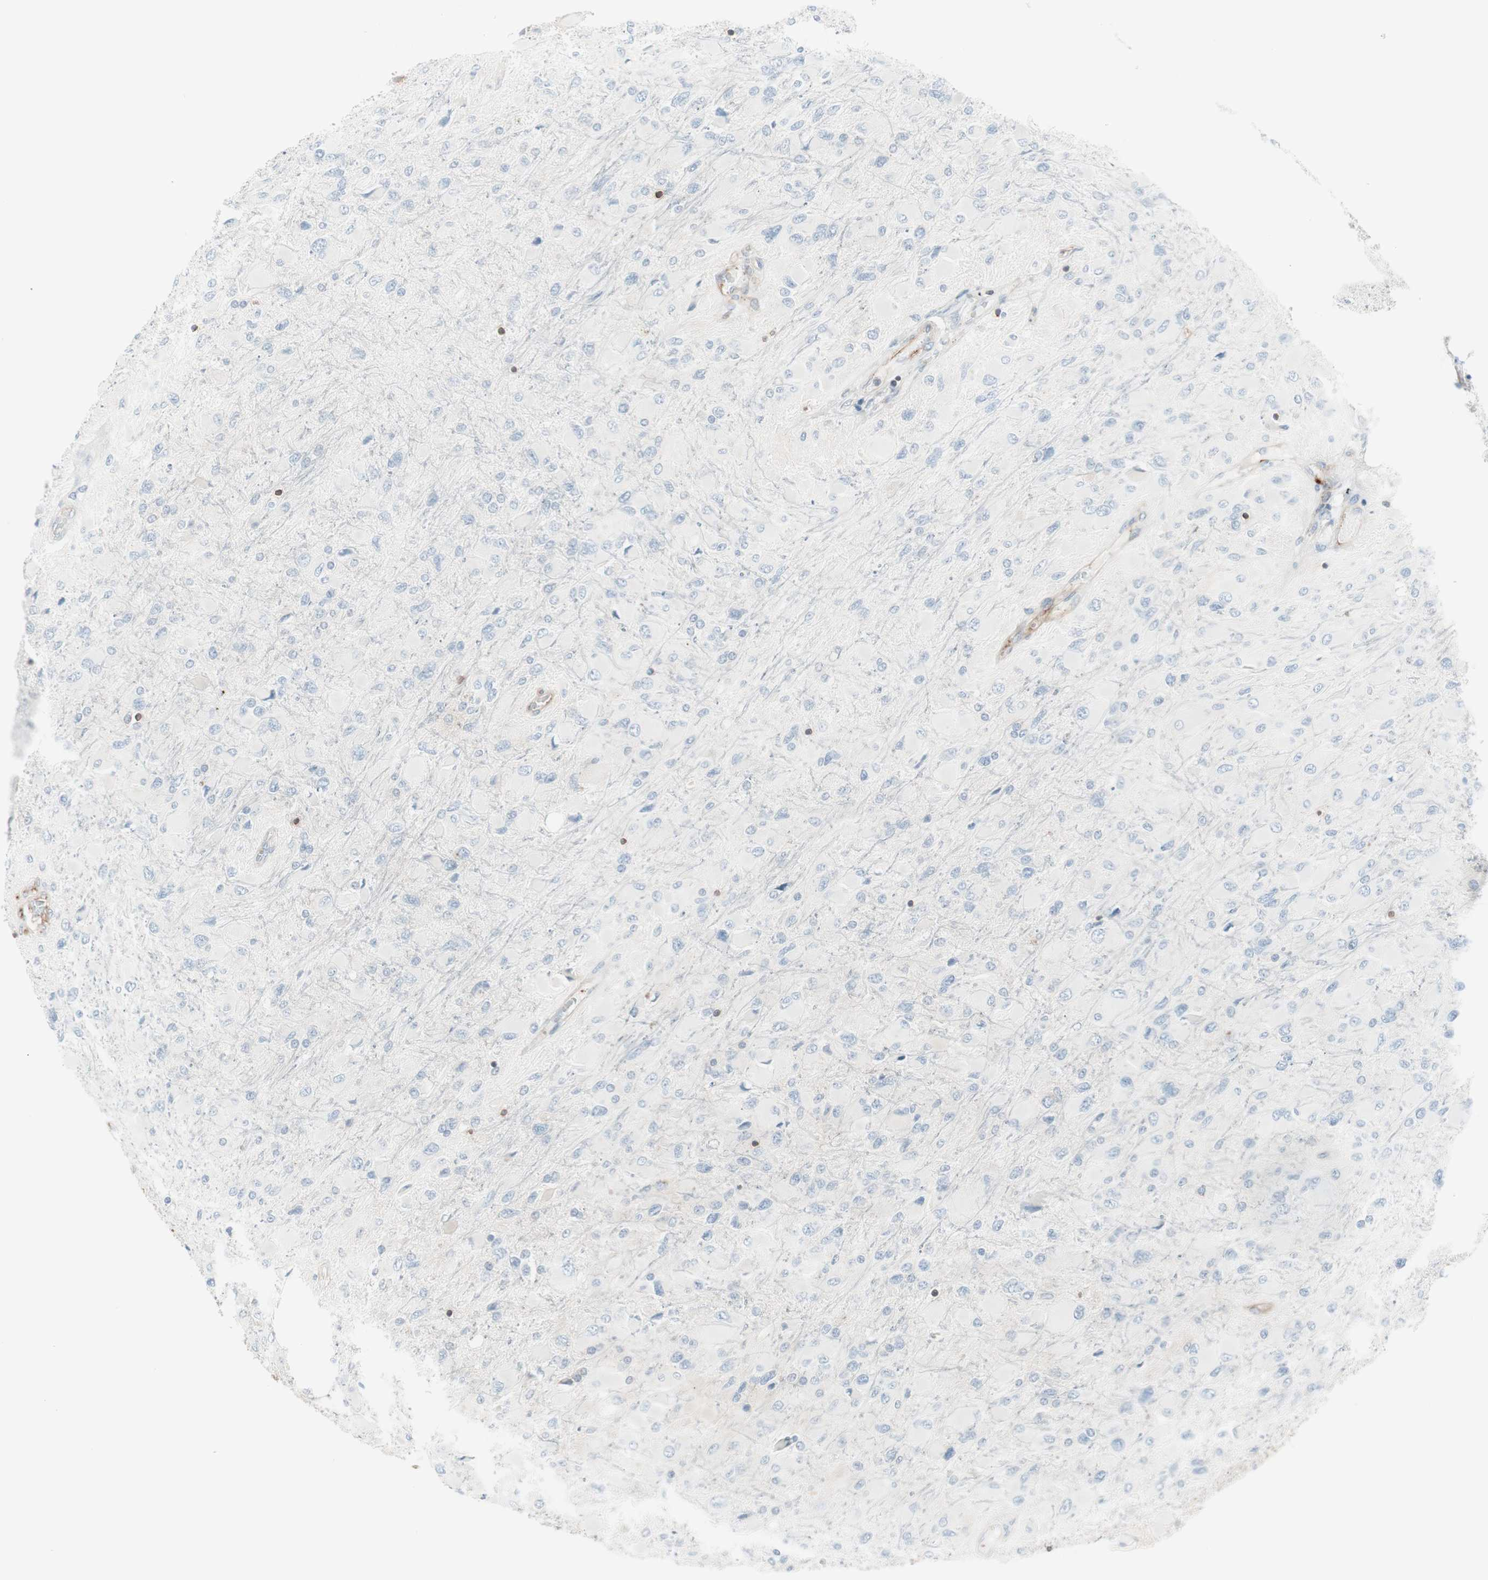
{"staining": {"intensity": "negative", "quantity": "none", "location": "none"}, "tissue": "glioma", "cell_type": "Tumor cells", "image_type": "cancer", "snomed": [{"axis": "morphology", "description": "Glioma, malignant, High grade"}, {"axis": "topography", "description": "Cerebral cortex"}], "caption": "A high-resolution photomicrograph shows immunohistochemistry staining of high-grade glioma (malignant), which reveals no significant positivity in tumor cells.", "gene": "TCP11L1", "patient": {"sex": "female", "age": 36}}